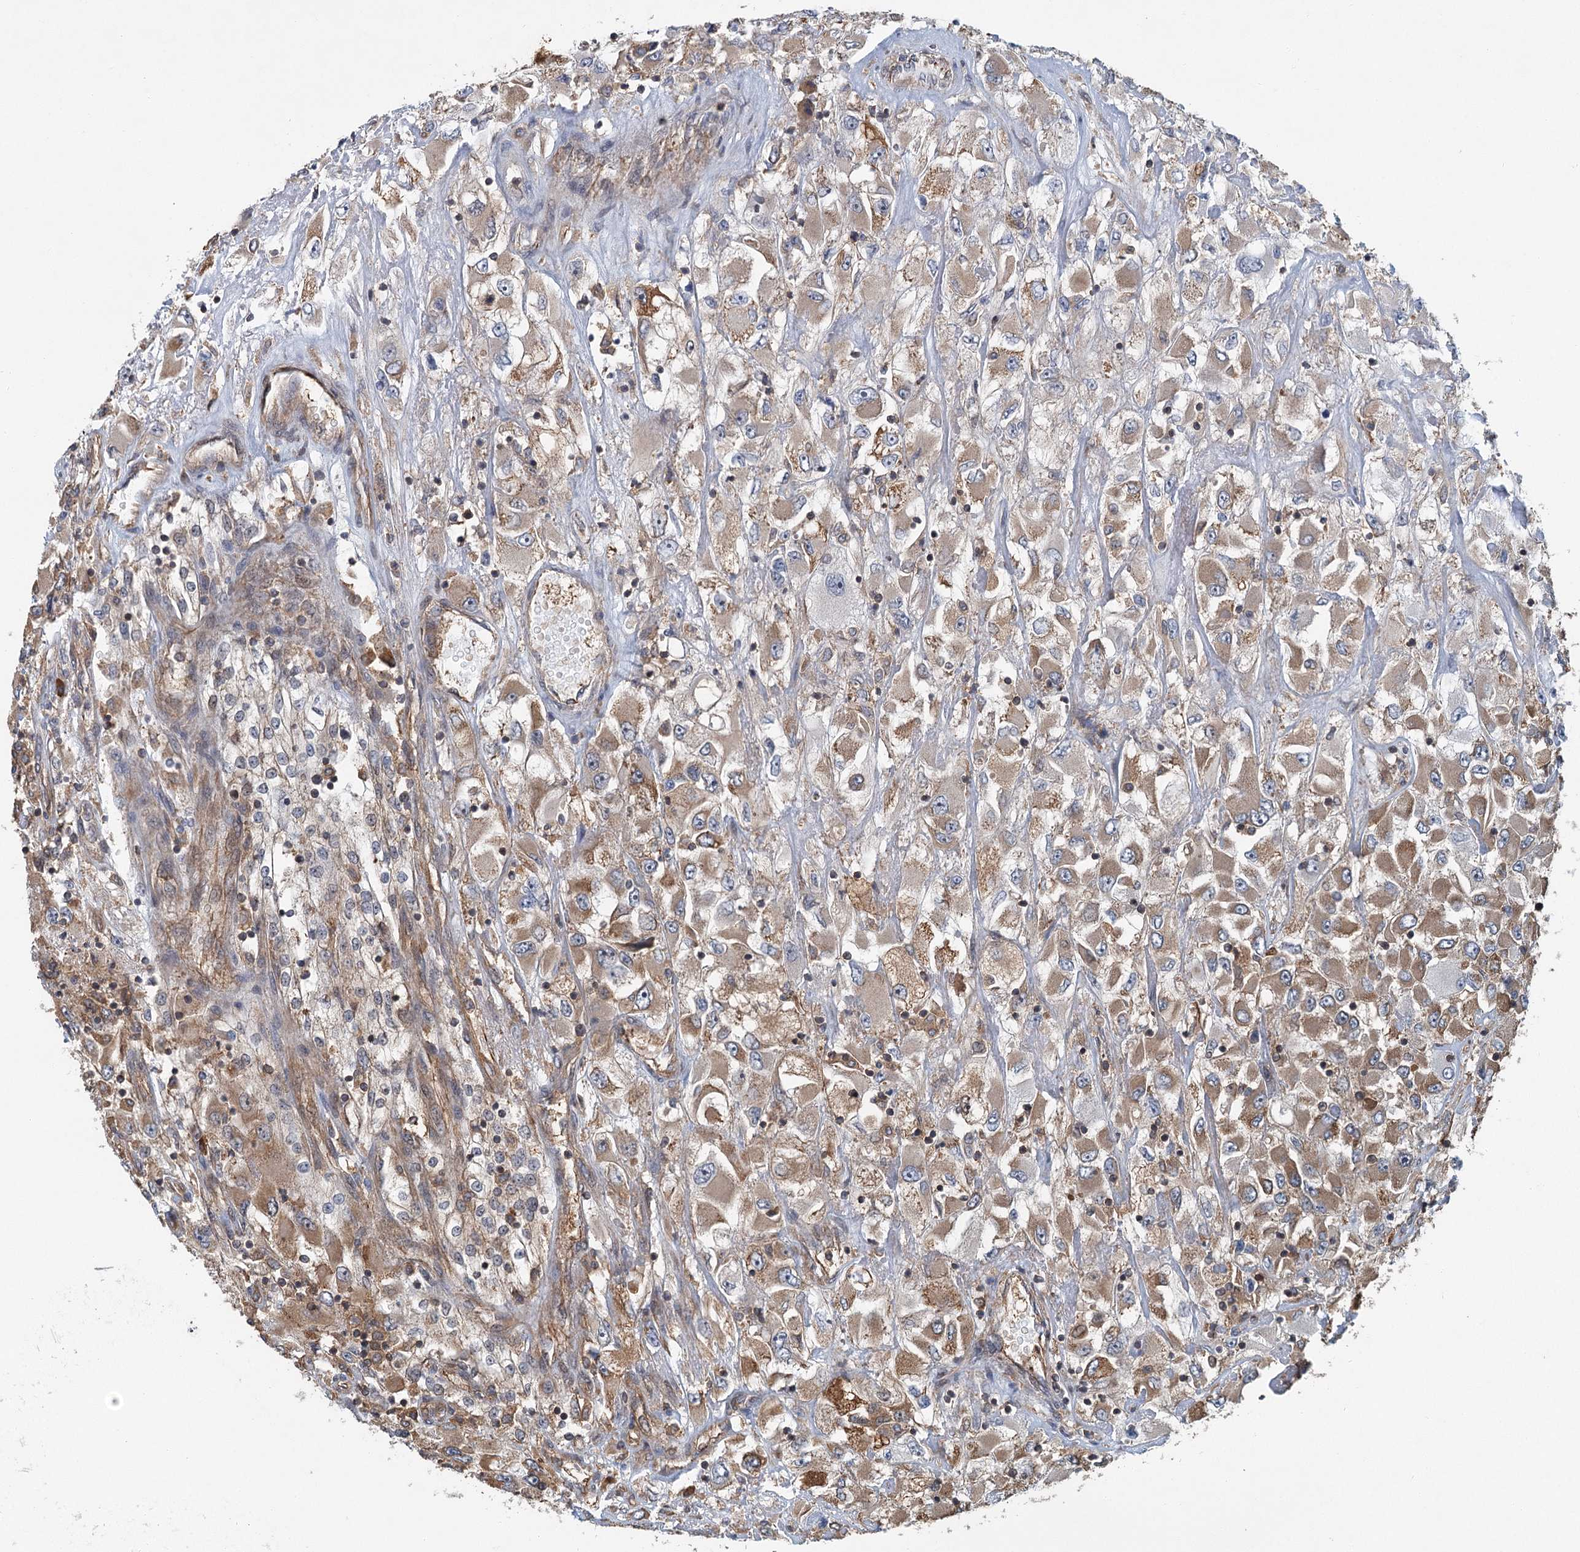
{"staining": {"intensity": "moderate", "quantity": ">75%", "location": "cytoplasmic/membranous"}, "tissue": "renal cancer", "cell_type": "Tumor cells", "image_type": "cancer", "snomed": [{"axis": "morphology", "description": "Adenocarcinoma, NOS"}, {"axis": "topography", "description": "Kidney"}], "caption": "Adenocarcinoma (renal) was stained to show a protein in brown. There is medium levels of moderate cytoplasmic/membranous staining in approximately >75% of tumor cells.", "gene": "ZNF527", "patient": {"sex": "female", "age": 52}}